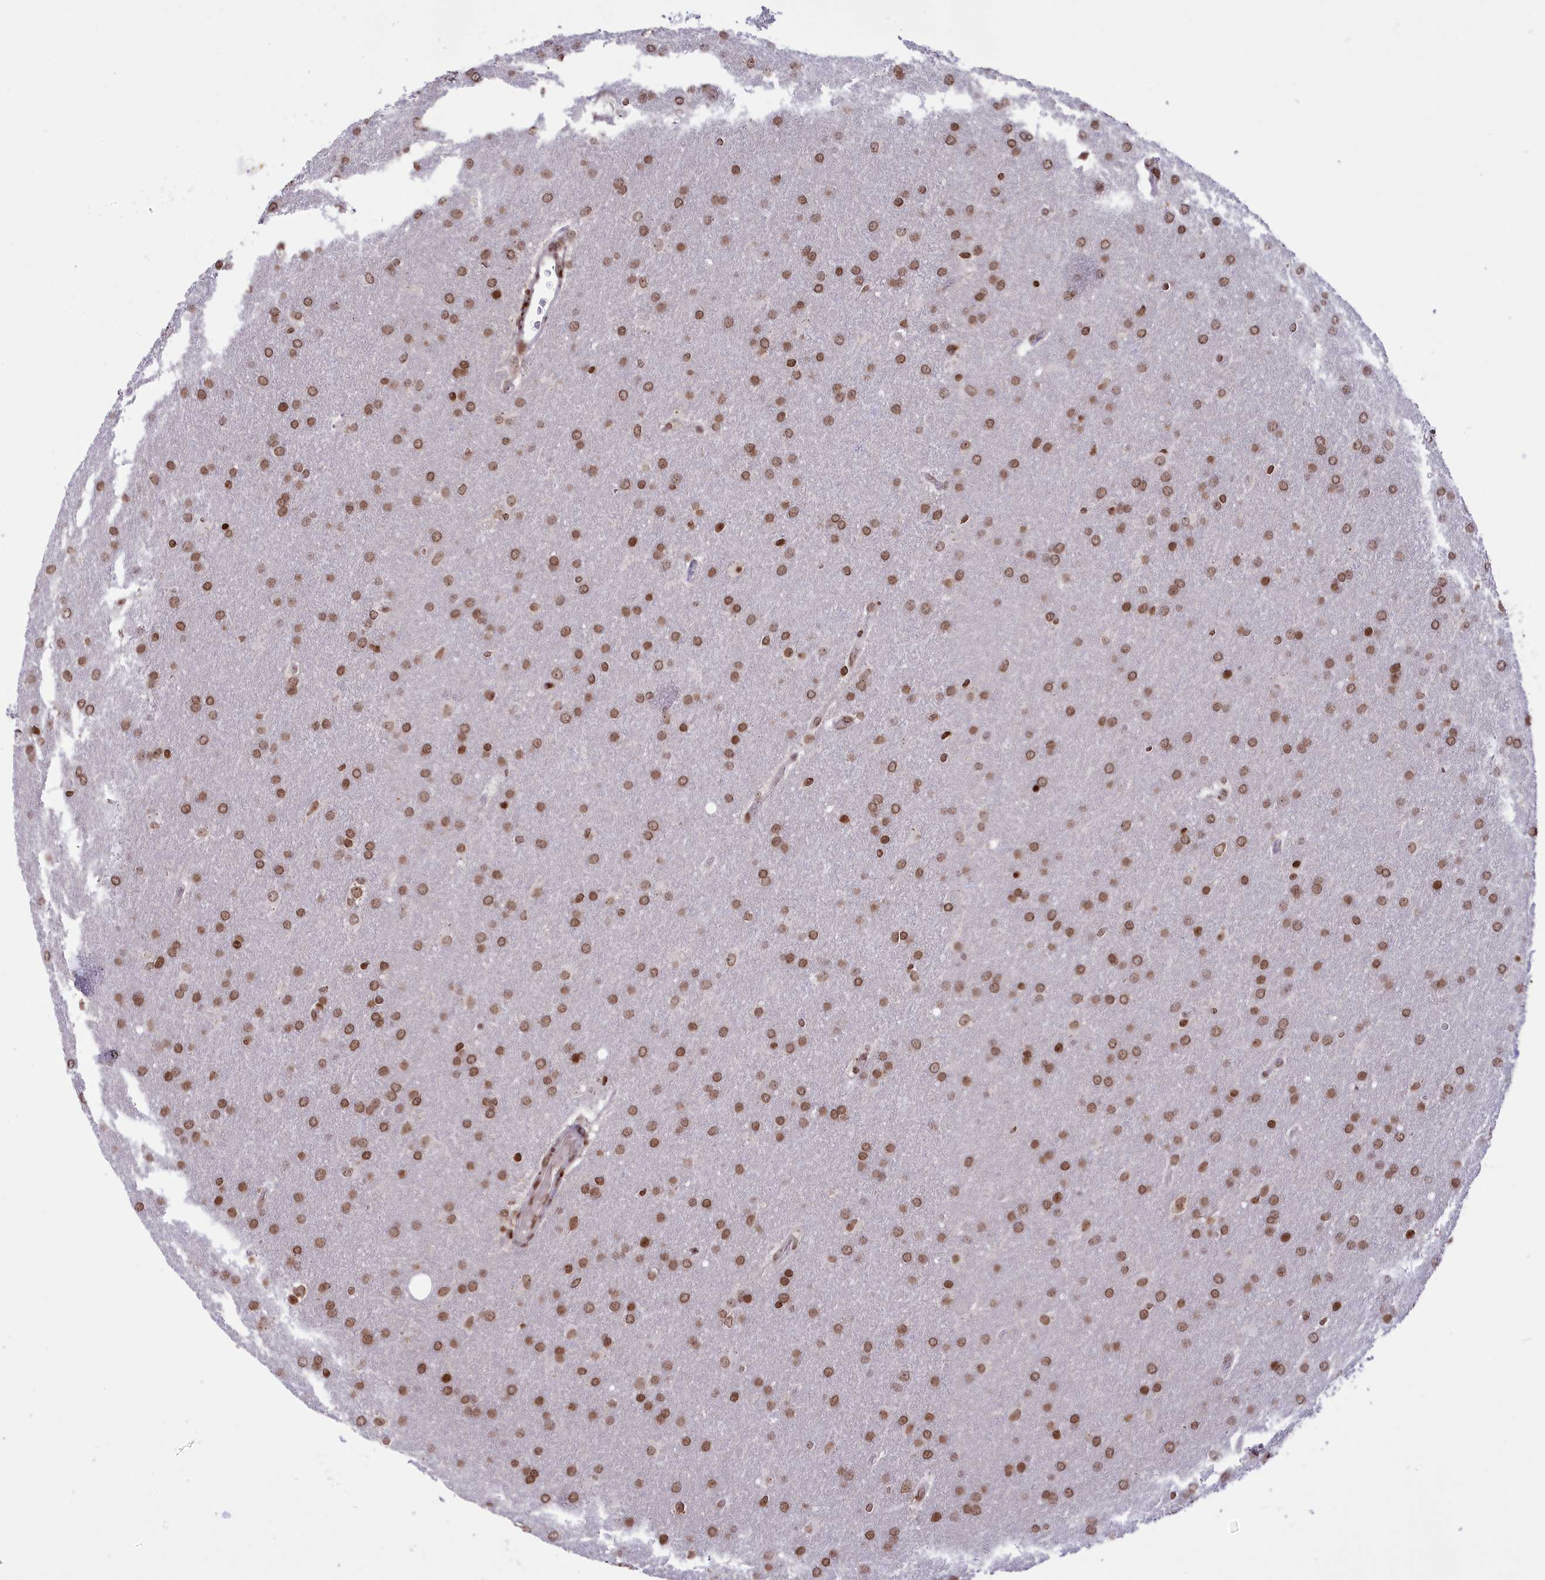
{"staining": {"intensity": "moderate", "quantity": ">75%", "location": "nuclear"}, "tissue": "glioma", "cell_type": "Tumor cells", "image_type": "cancer", "snomed": [{"axis": "morphology", "description": "Glioma, malignant, Low grade"}, {"axis": "topography", "description": "Brain"}], "caption": "Glioma stained with a brown dye reveals moderate nuclear positive positivity in approximately >75% of tumor cells.", "gene": "TET2", "patient": {"sex": "female", "age": 32}}